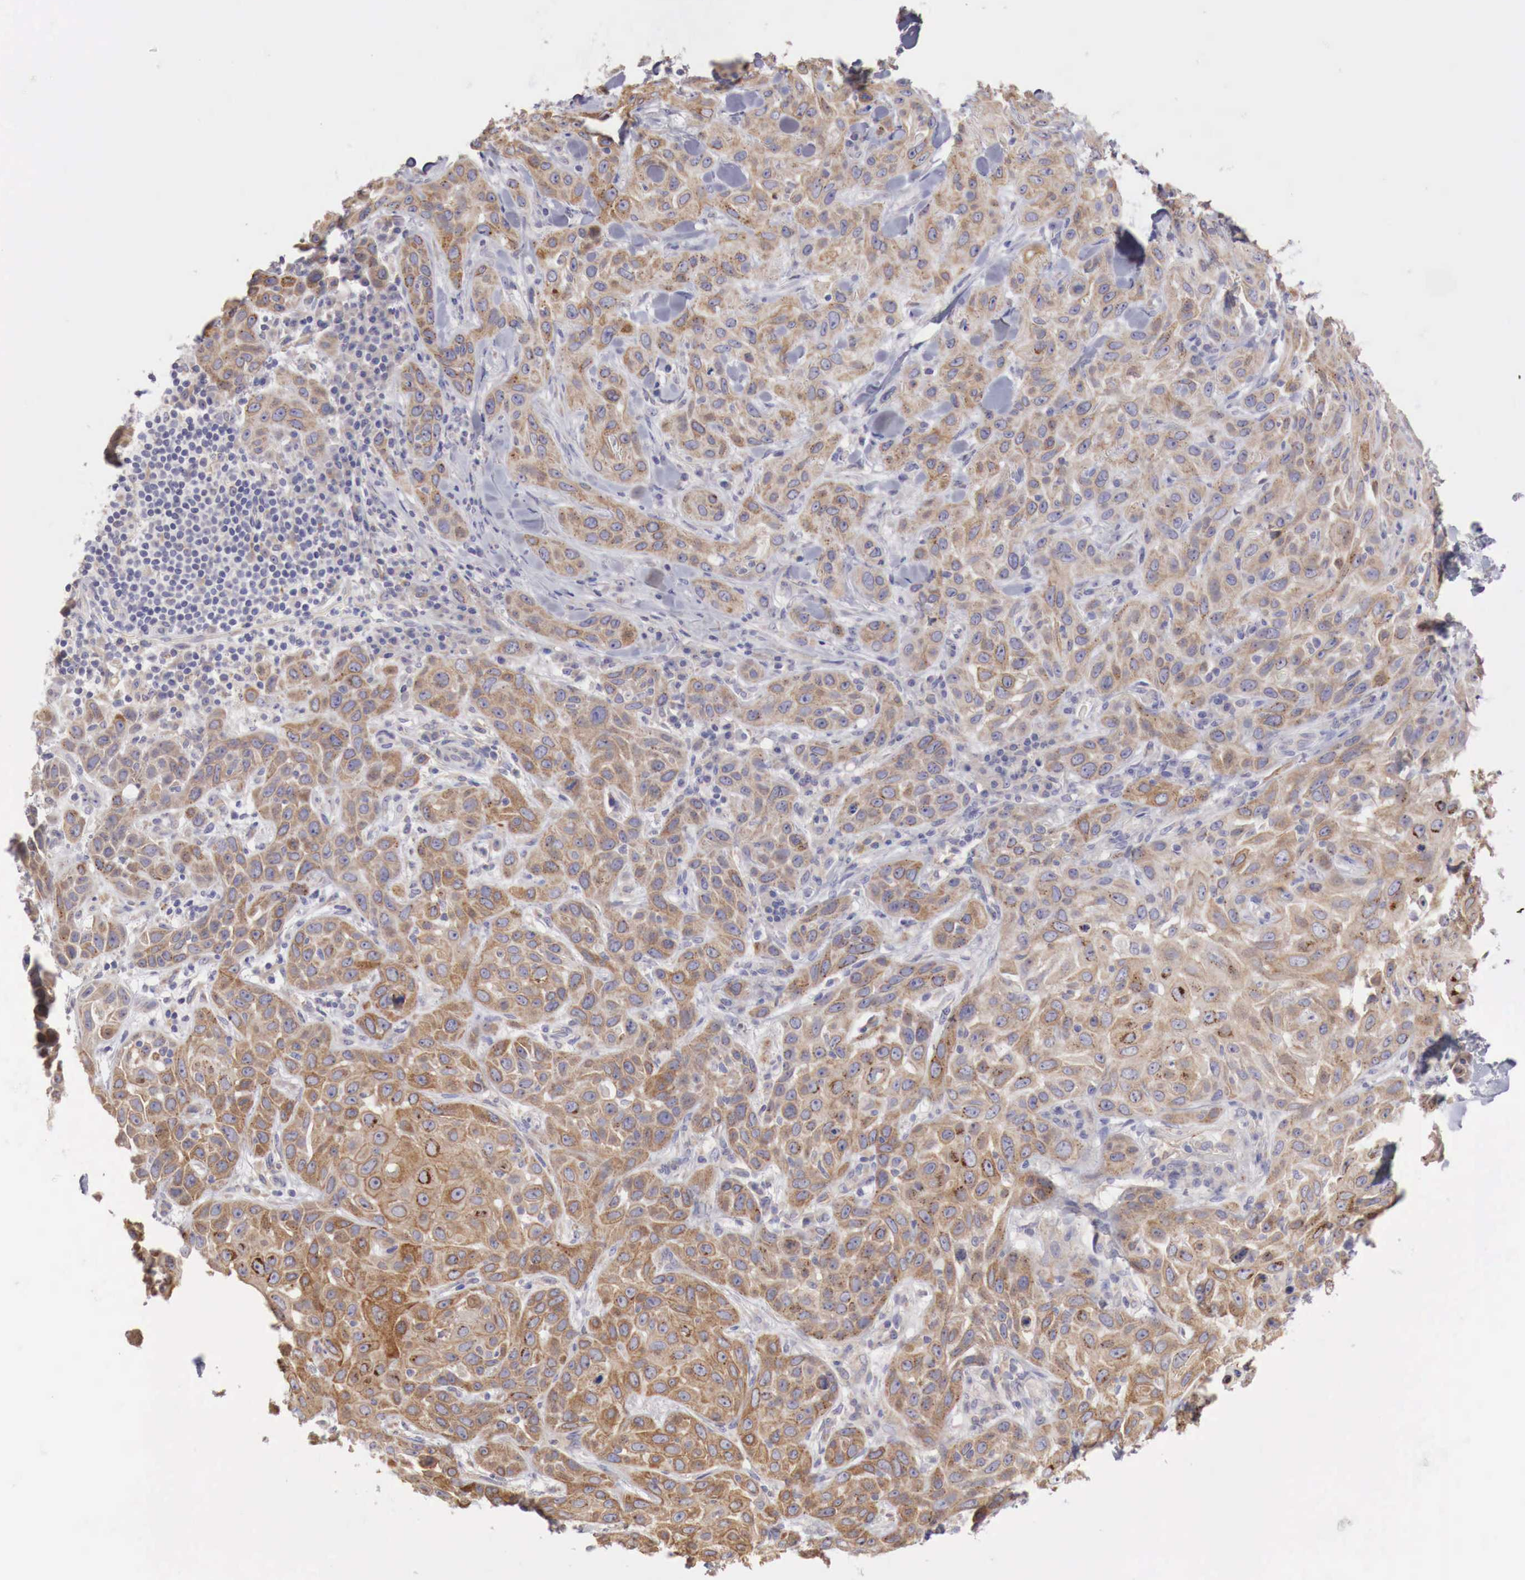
{"staining": {"intensity": "strong", "quantity": ">75%", "location": "cytoplasmic/membranous"}, "tissue": "skin cancer", "cell_type": "Tumor cells", "image_type": "cancer", "snomed": [{"axis": "morphology", "description": "Squamous cell carcinoma, NOS"}, {"axis": "topography", "description": "Skin"}], "caption": "Strong cytoplasmic/membranous expression is appreciated in about >75% of tumor cells in squamous cell carcinoma (skin).", "gene": "NSDHL", "patient": {"sex": "male", "age": 84}}